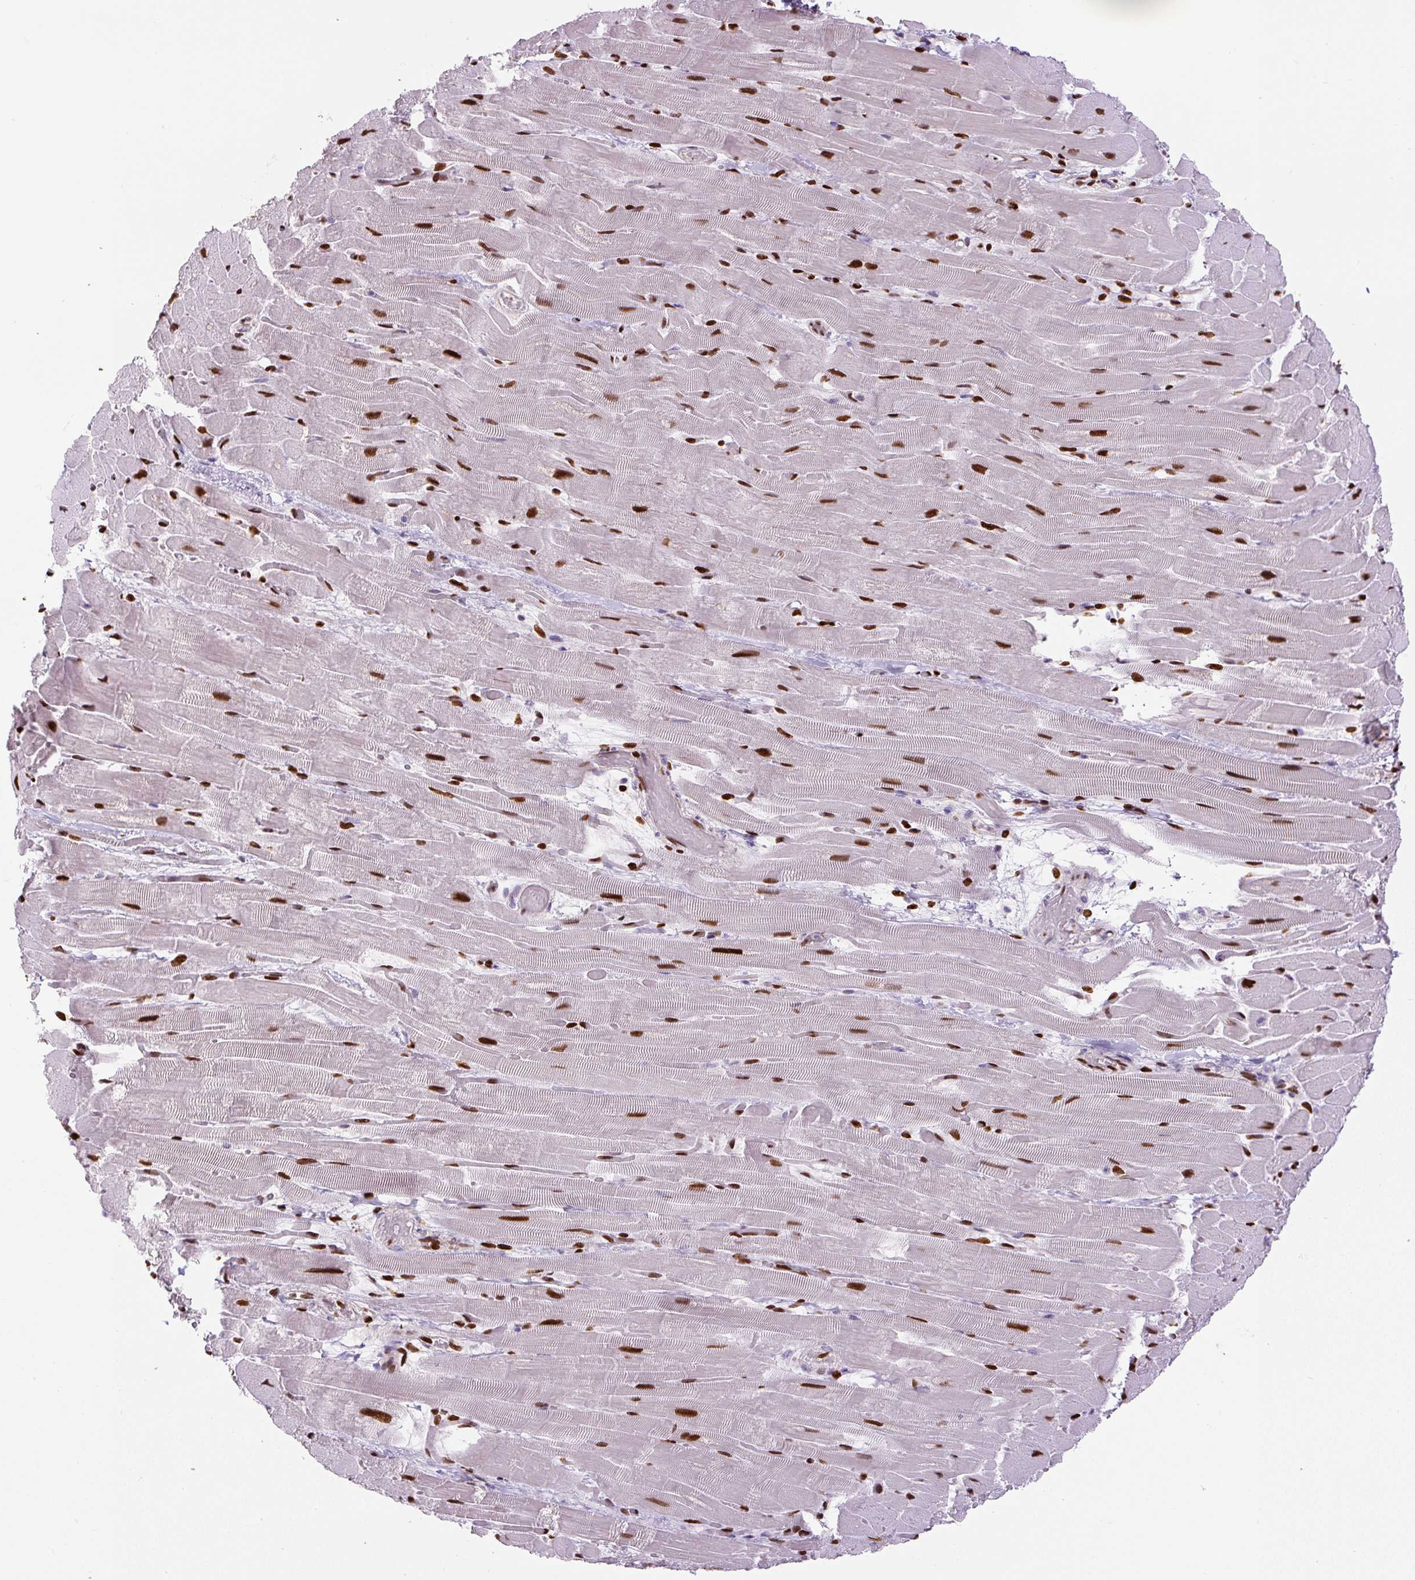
{"staining": {"intensity": "strong", "quantity": ">75%", "location": "nuclear"}, "tissue": "heart muscle", "cell_type": "Cardiomyocytes", "image_type": "normal", "snomed": [{"axis": "morphology", "description": "Normal tissue, NOS"}, {"axis": "topography", "description": "Heart"}], "caption": "Immunohistochemistry micrograph of normal heart muscle stained for a protein (brown), which shows high levels of strong nuclear positivity in approximately >75% of cardiomyocytes.", "gene": "ZEB1", "patient": {"sex": "male", "age": 37}}